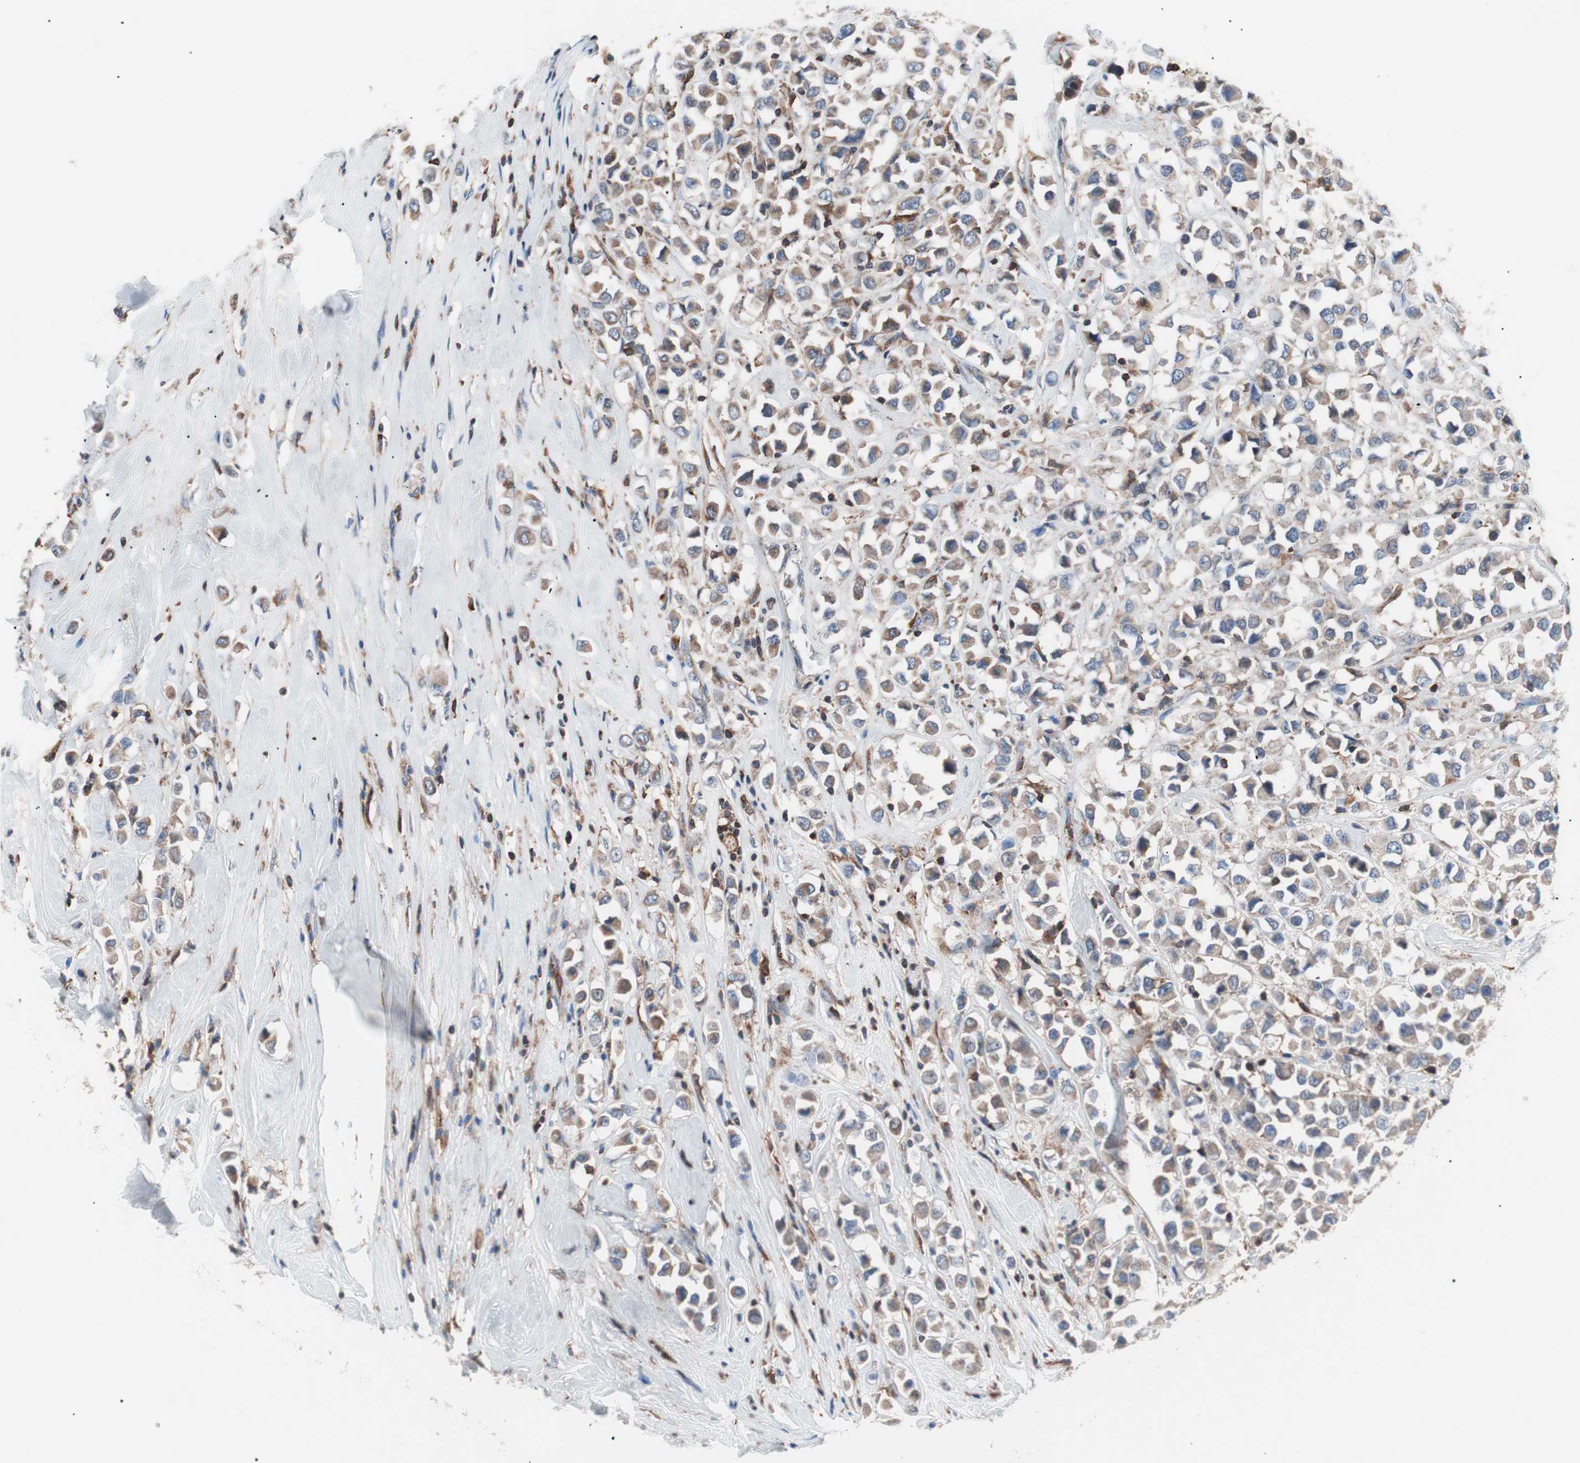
{"staining": {"intensity": "moderate", "quantity": ">75%", "location": "cytoplasmic/membranous"}, "tissue": "breast cancer", "cell_type": "Tumor cells", "image_type": "cancer", "snomed": [{"axis": "morphology", "description": "Duct carcinoma"}, {"axis": "topography", "description": "Breast"}], "caption": "Moderate cytoplasmic/membranous protein staining is present in about >75% of tumor cells in breast cancer (infiltrating ductal carcinoma).", "gene": "PIK3R1", "patient": {"sex": "female", "age": 61}}